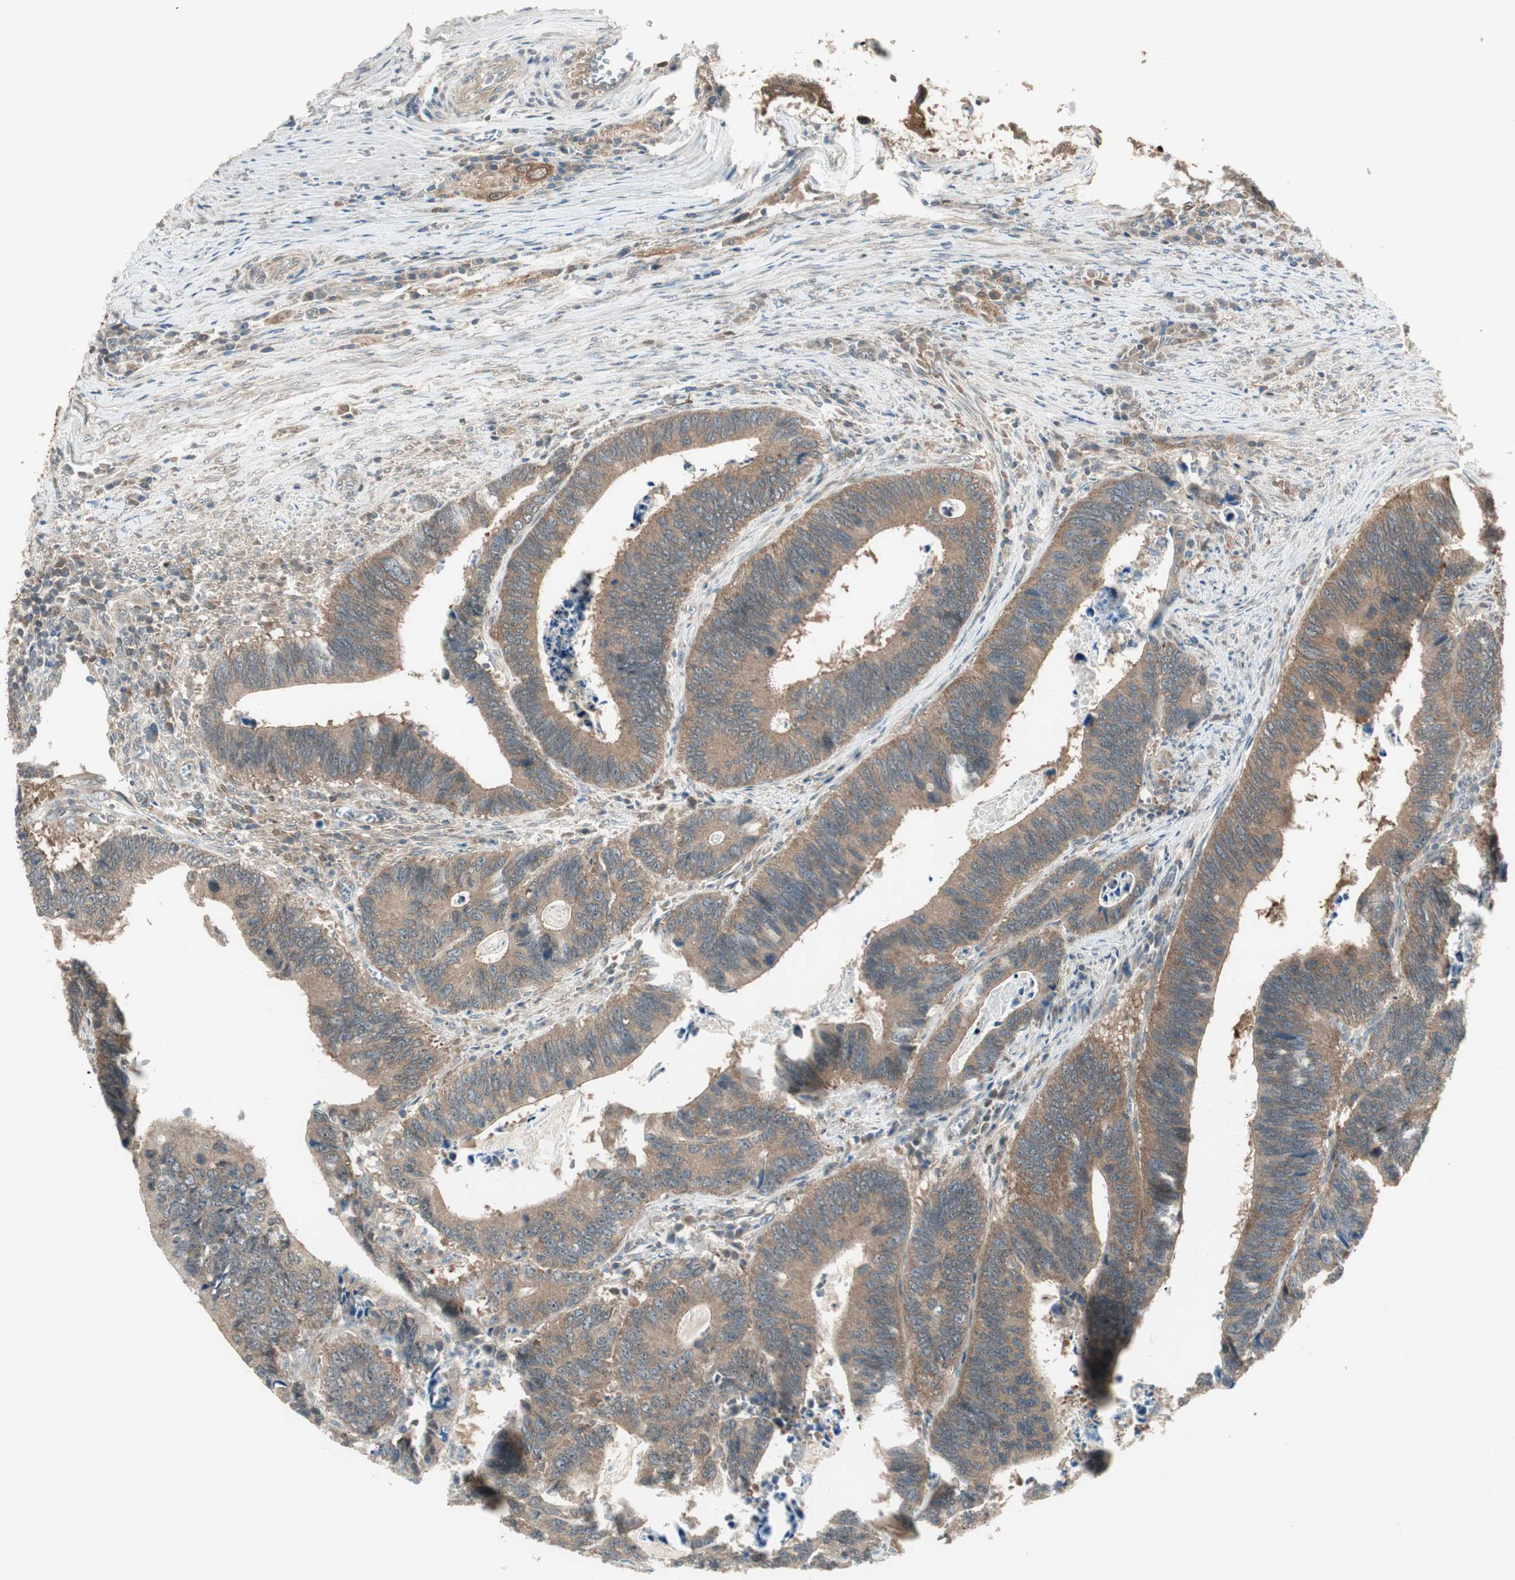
{"staining": {"intensity": "moderate", "quantity": ">75%", "location": "cytoplasmic/membranous"}, "tissue": "colorectal cancer", "cell_type": "Tumor cells", "image_type": "cancer", "snomed": [{"axis": "morphology", "description": "Adenocarcinoma, NOS"}, {"axis": "topography", "description": "Colon"}], "caption": "Immunohistochemistry (DAB) staining of human colorectal cancer (adenocarcinoma) demonstrates moderate cytoplasmic/membranous protein expression in about >75% of tumor cells.", "gene": "CNOT4", "patient": {"sex": "male", "age": 72}}